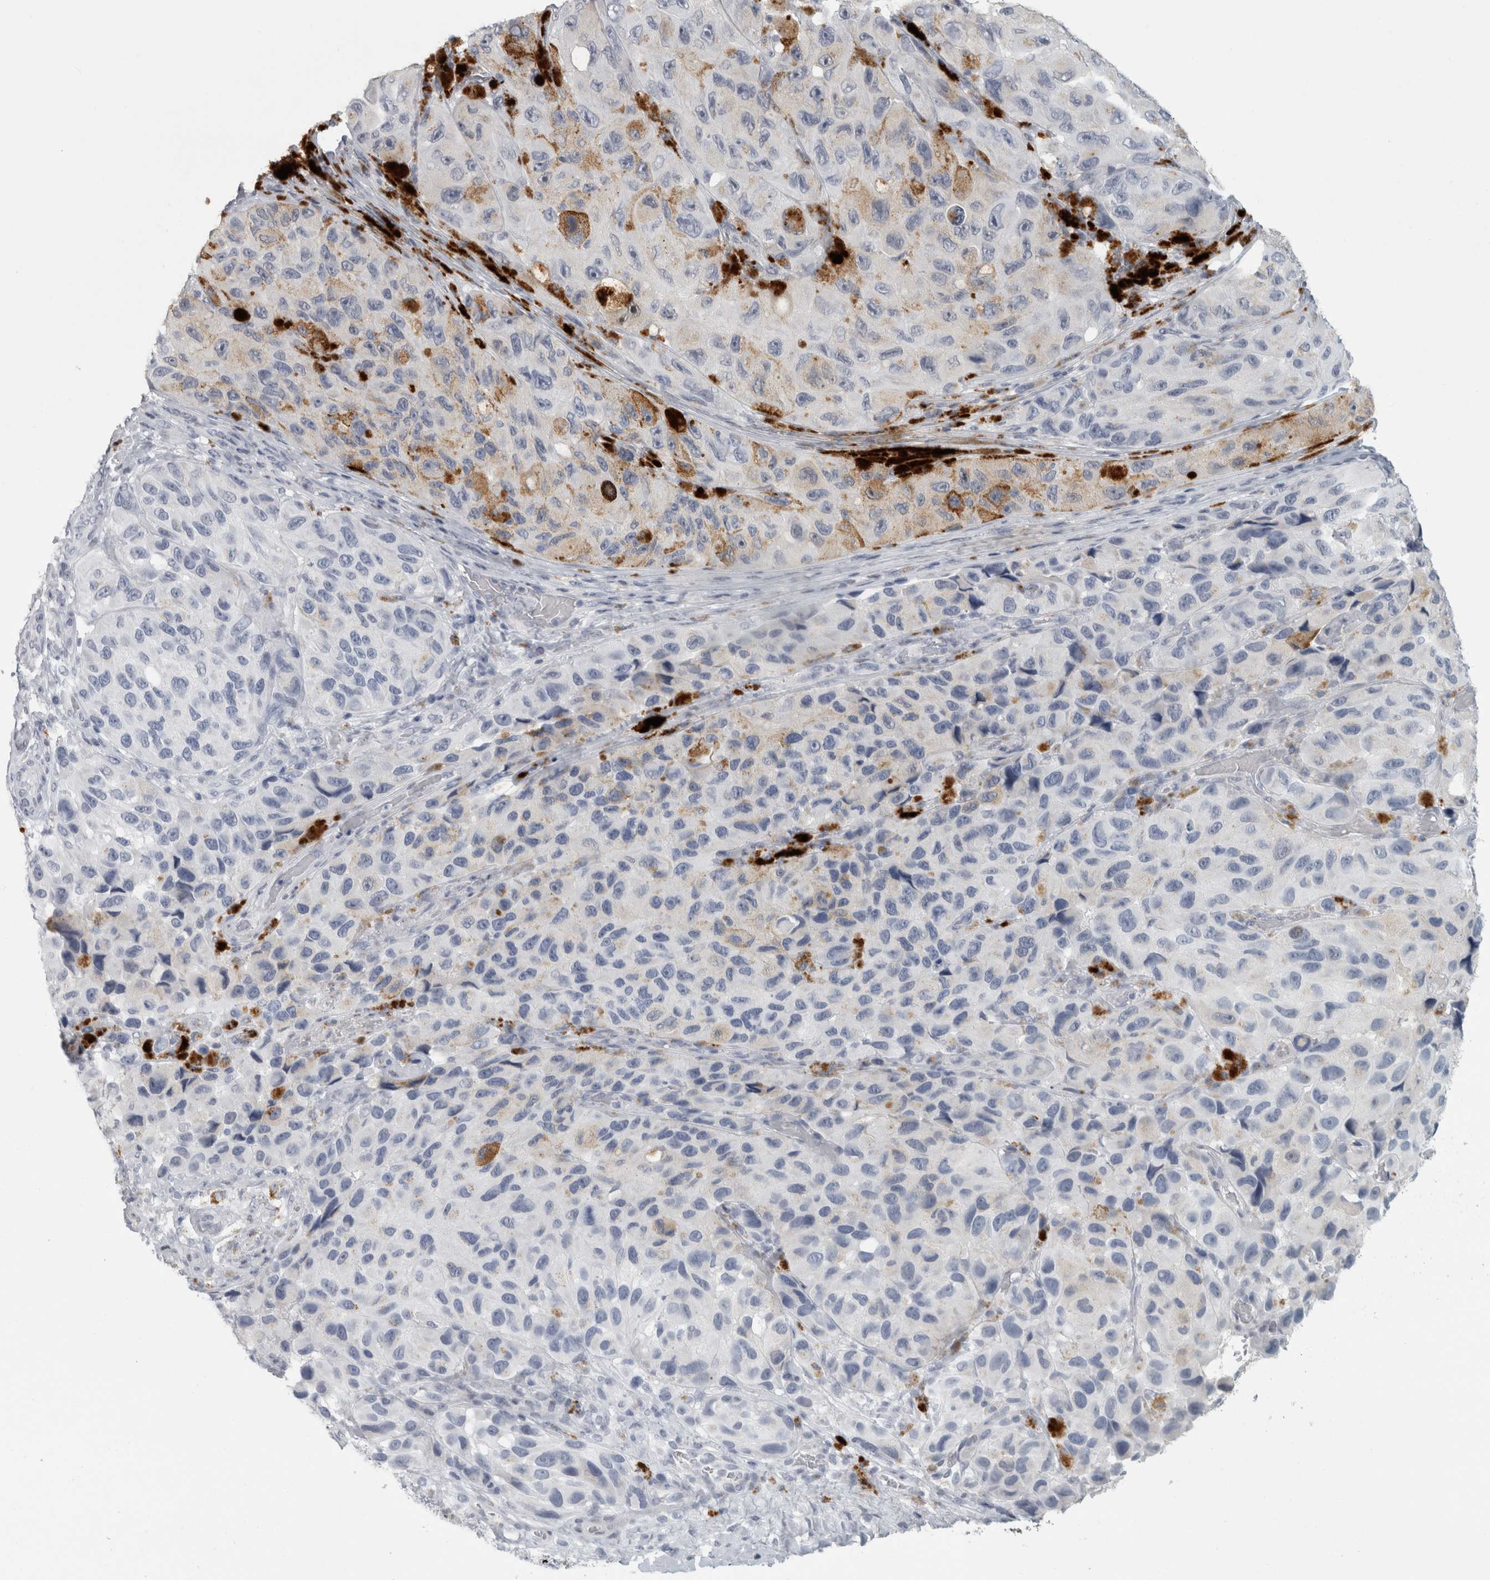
{"staining": {"intensity": "negative", "quantity": "none", "location": "none"}, "tissue": "melanoma", "cell_type": "Tumor cells", "image_type": "cancer", "snomed": [{"axis": "morphology", "description": "Malignant melanoma, NOS"}, {"axis": "topography", "description": "Skin"}], "caption": "Immunohistochemistry (IHC) image of human melanoma stained for a protein (brown), which reveals no expression in tumor cells. Brightfield microscopy of IHC stained with DAB (brown) and hematoxylin (blue), captured at high magnification.", "gene": "CPE", "patient": {"sex": "female", "age": 73}}